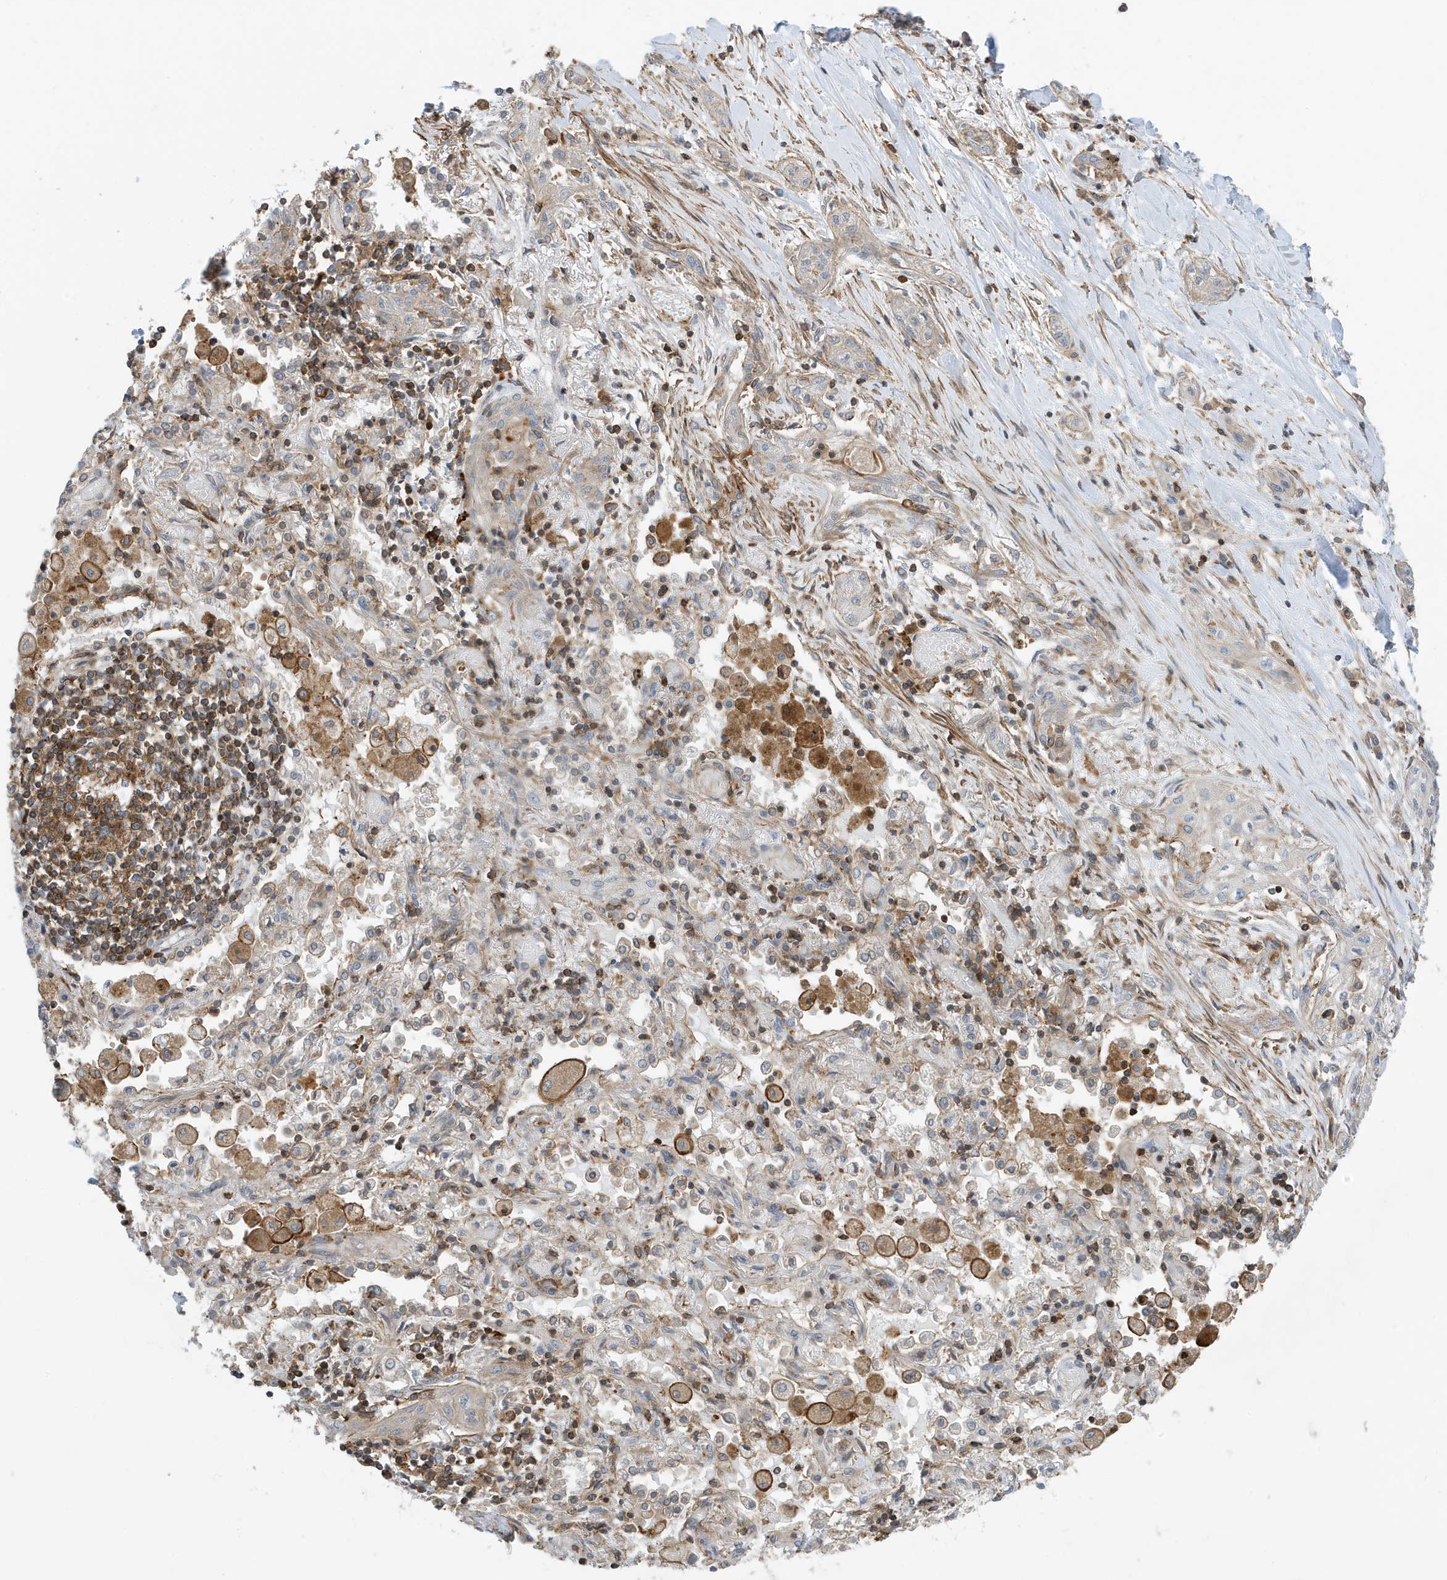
{"staining": {"intensity": "negative", "quantity": "none", "location": "none"}, "tissue": "lung cancer", "cell_type": "Tumor cells", "image_type": "cancer", "snomed": [{"axis": "morphology", "description": "Squamous cell carcinoma, NOS"}, {"axis": "topography", "description": "Lung"}], "caption": "A photomicrograph of human lung squamous cell carcinoma is negative for staining in tumor cells.", "gene": "TATDN3", "patient": {"sex": "female", "age": 47}}